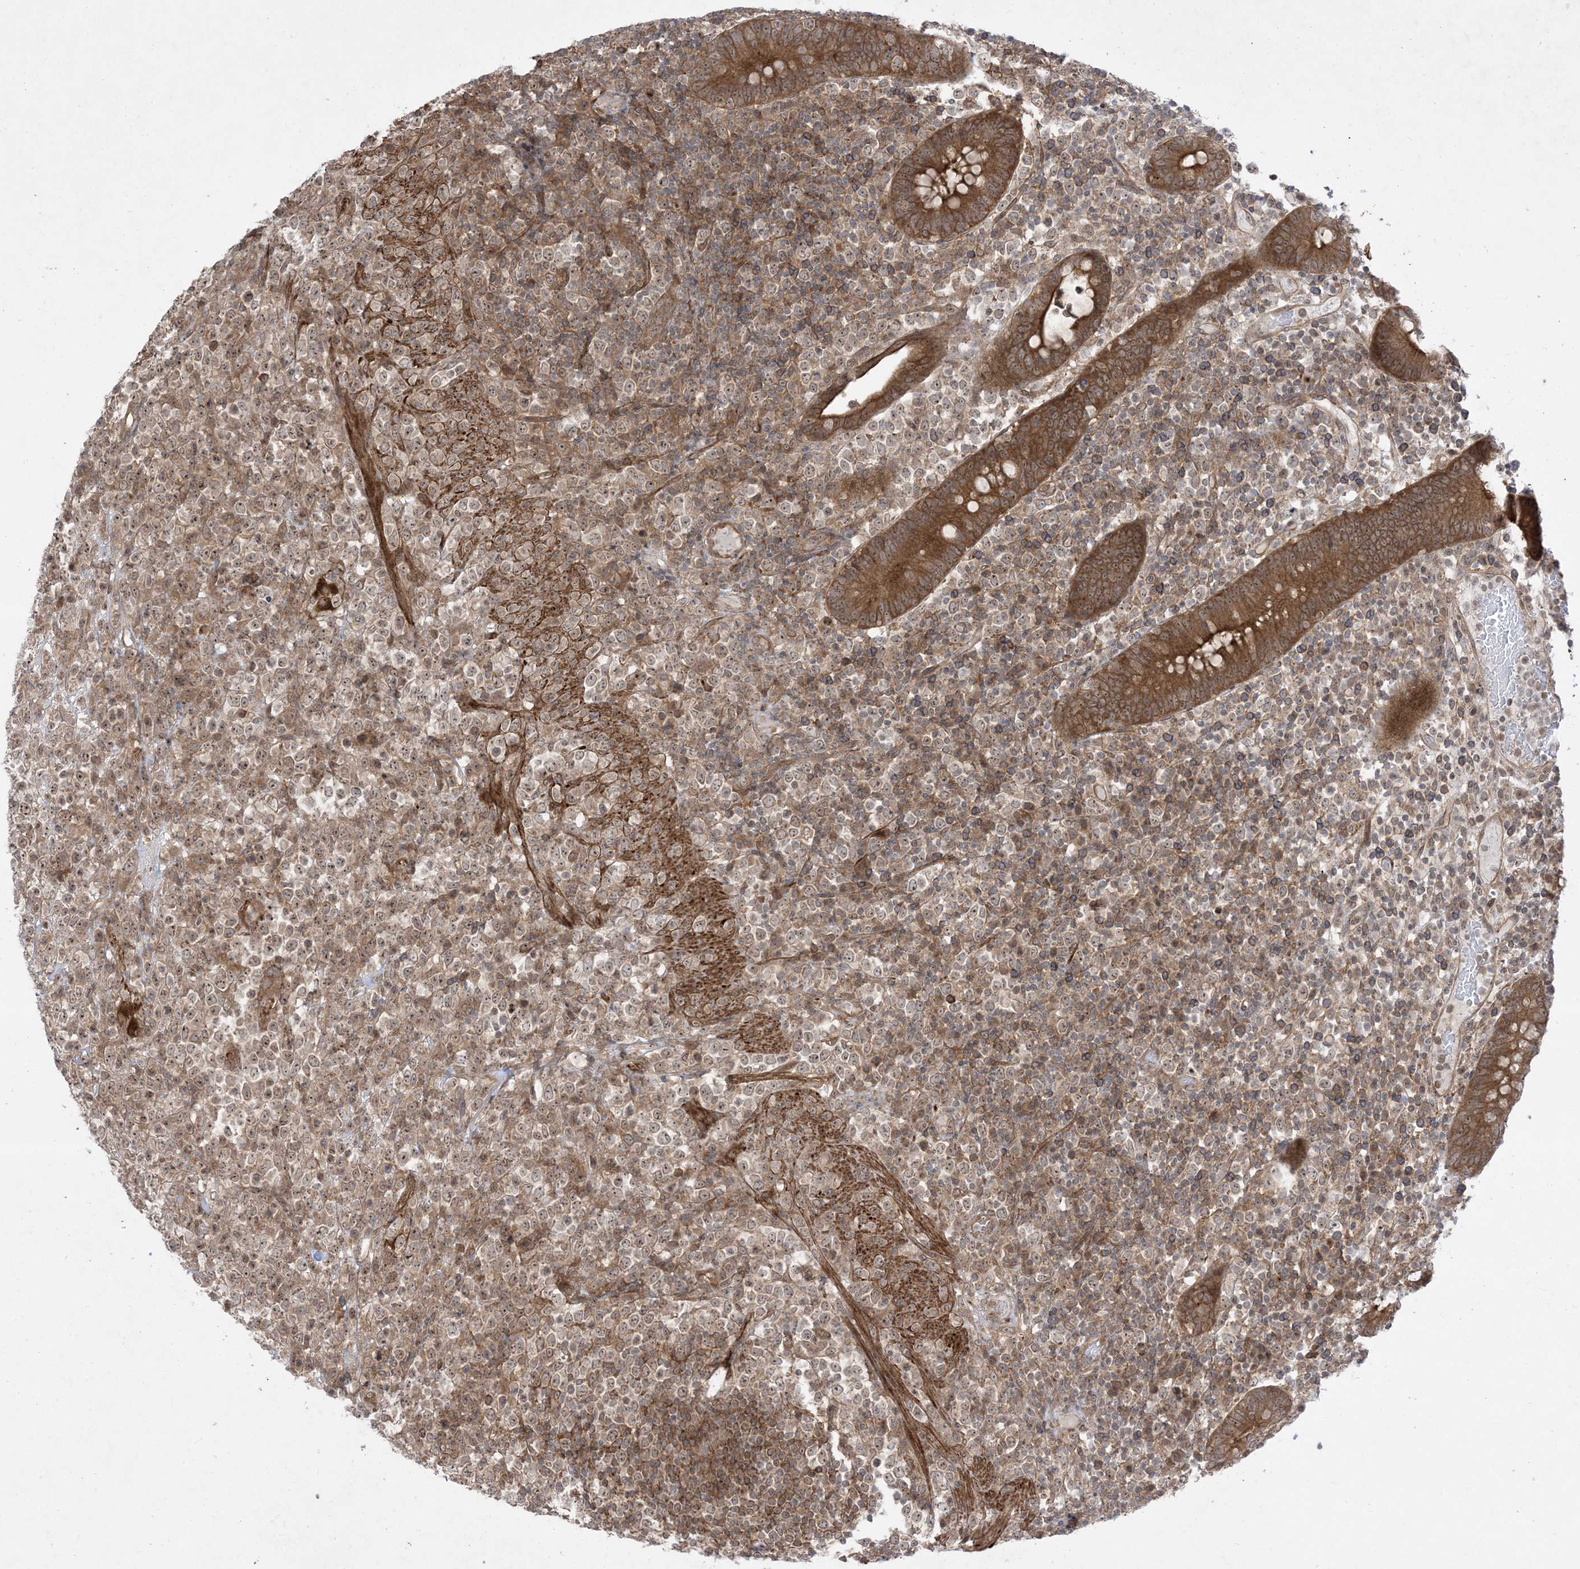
{"staining": {"intensity": "weak", "quantity": ">75%", "location": "cytoplasmic/membranous,nuclear"}, "tissue": "lymphoma", "cell_type": "Tumor cells", "image_type": "cancer", "snomed": [{"axis": "morphology", "description": "Malignant lymphoma, non-Hodgkin's type, High grade"}, {"axis": "topography", "description": "Colon"}], "caption": "Immunohistochemical staining of lymphoma shows low levels of weak cytoplasmic/membranous and nuclear protein positivity in about >75% of tumor cells.", "gene": "SOGA3", "patient": {"sex": "female", "age": 53}}